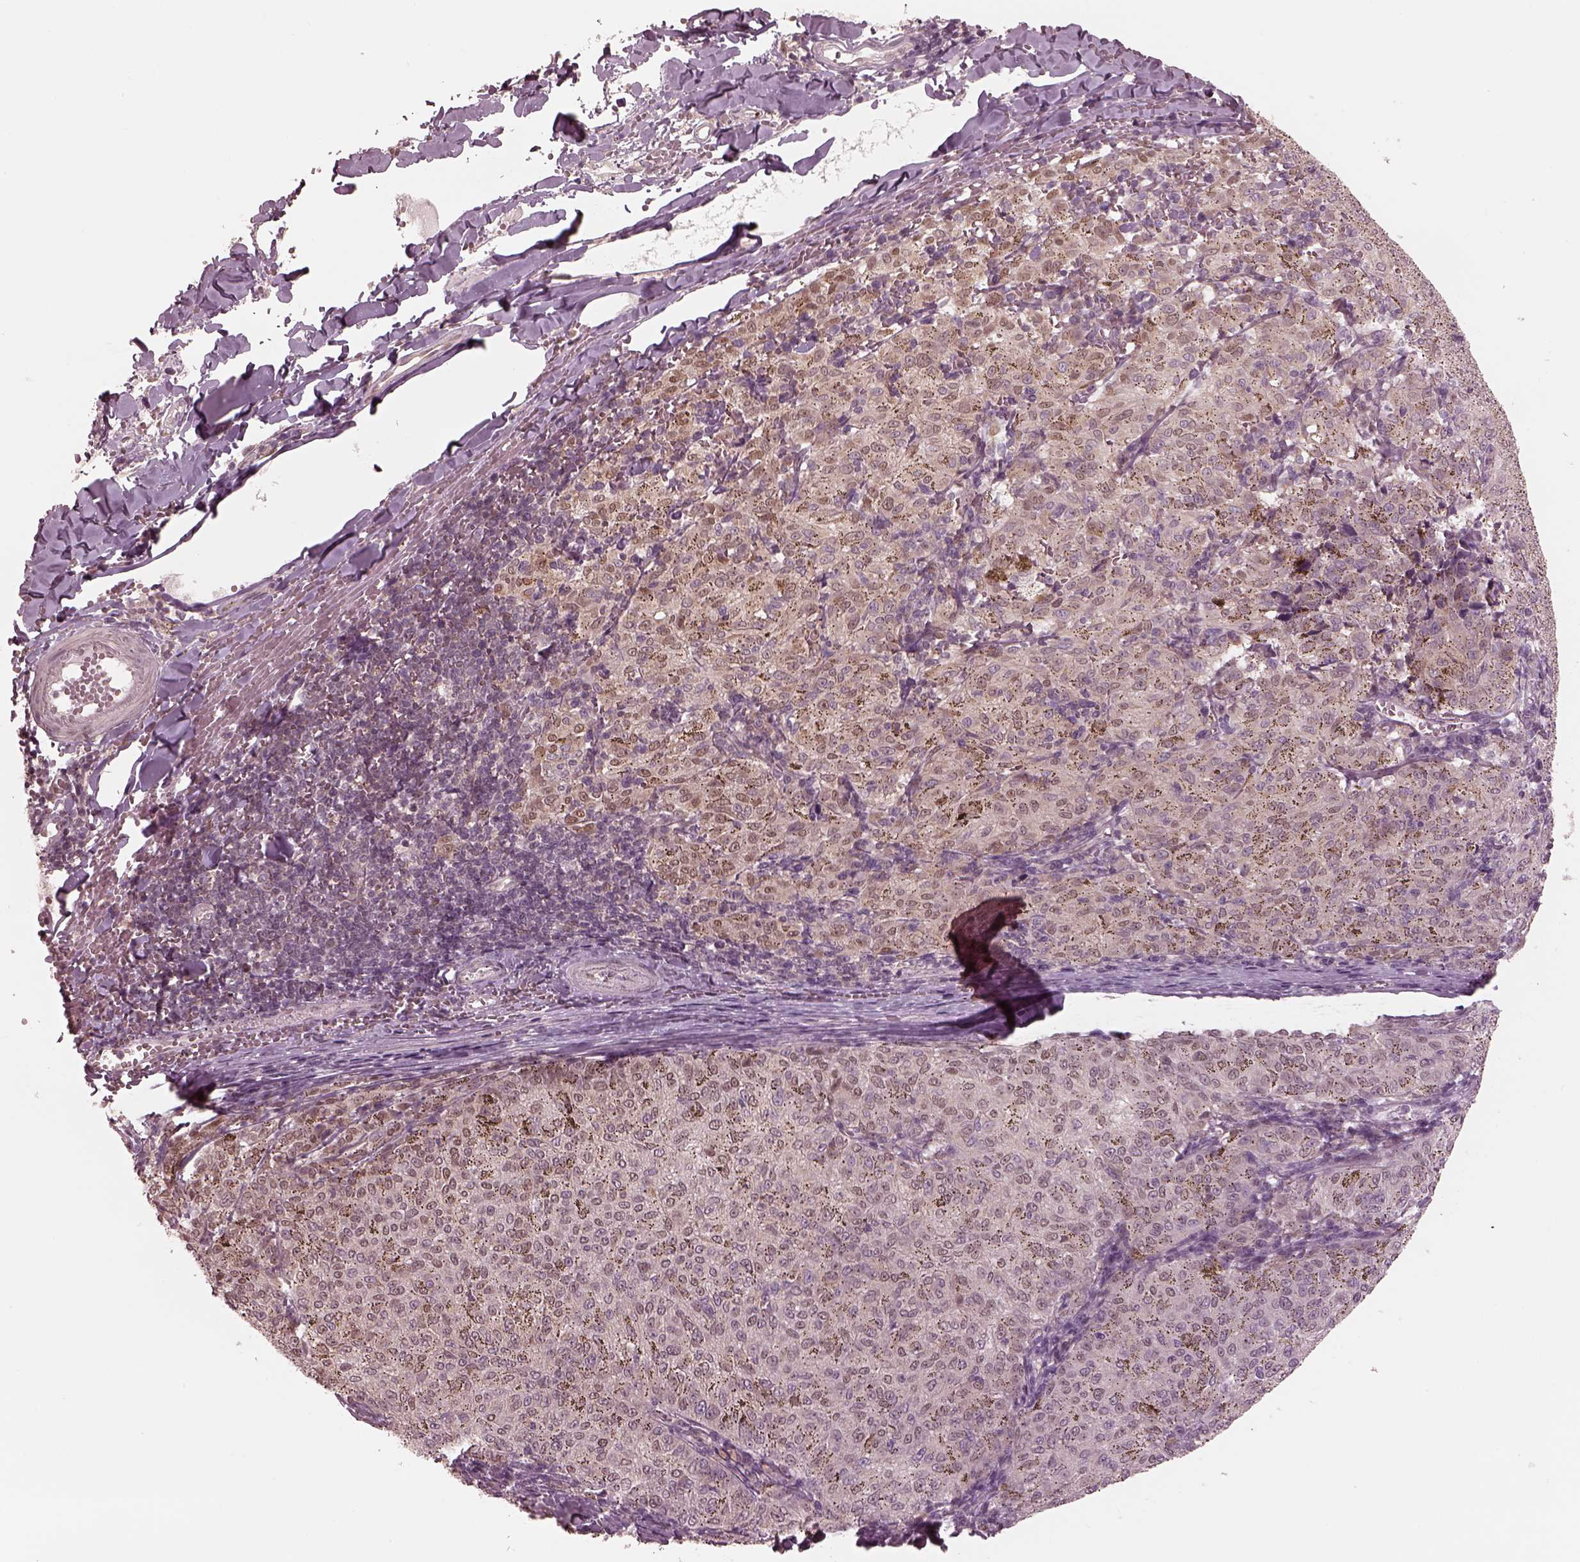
{"staining": {"intensity": "negative", "quantity": "none", "location": "none"}, "tissue": "melanoma", "cell_type": "Tumor cells", "image_type": "cancer", "snomed": [{"axis": "morphology", "description": "Malignant melanoma, NOS"}, {"axis": "topography", "description": "Skin"}], "caption": "Immunohistochemistry histopathology image of malignant melanoma stained for a protein (brown), which demonstrates no positivity in tumor cells. Nuclei are stained in blue.", "gene": "IQCB1", "patient": {"sex": "female", "age": 72}}